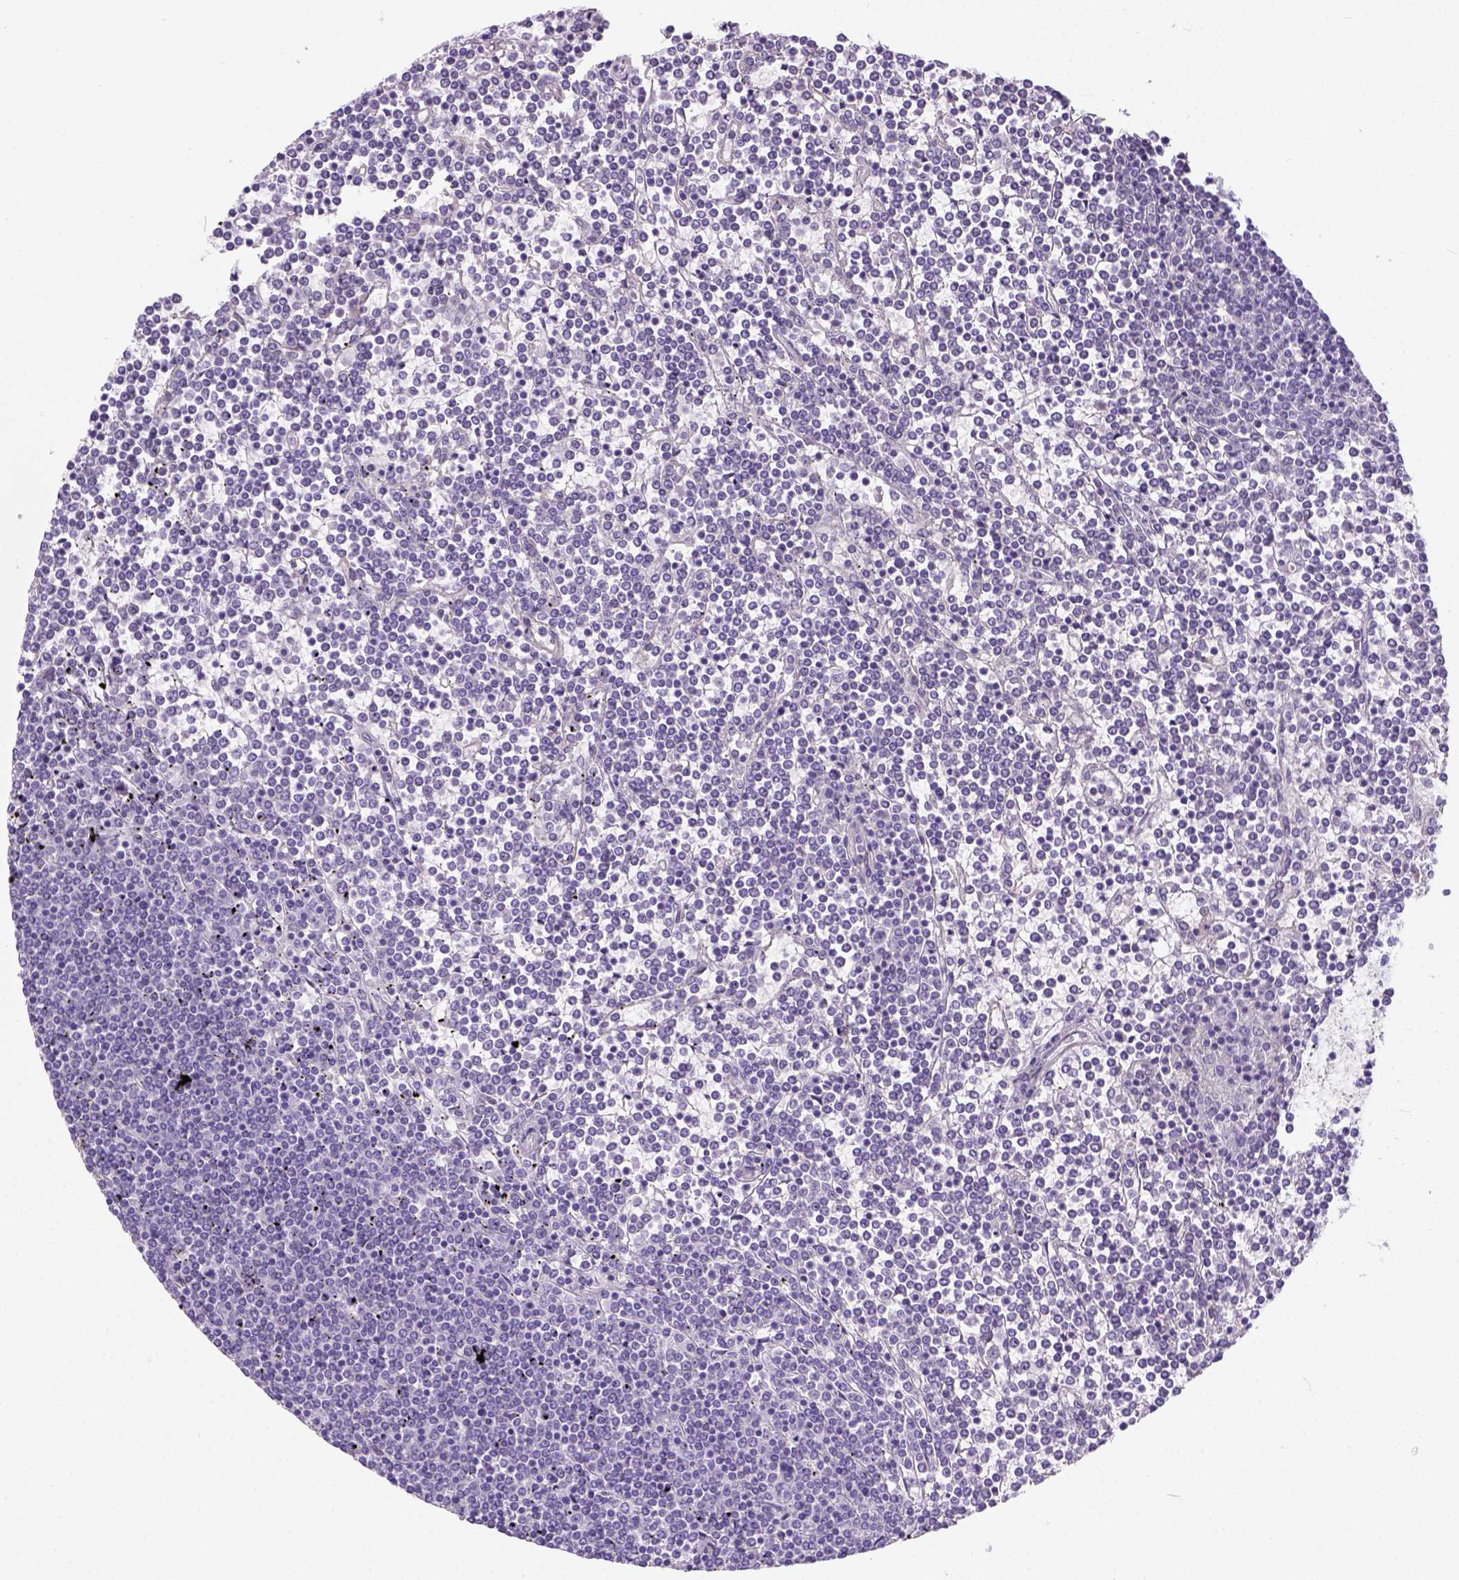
{"staining": {"intensity": "negative", "quantity": "none", "location": "none"}, "tissue": "lymphoma", "cell_type": "Tumor cells", "image_type": "cancer", "snomed": [{"axis": "morphology", "description": "Malignant lymphoma, non-Hodgkin's type, Low grade"}, {"axis": "topography", "description": "Spleen"}], "caption": "Protein analysis of lymphoma reveals no significant staining in tumor cells.", "gene": "PHF7", "patient": {"sex": "female", "age": 19}}